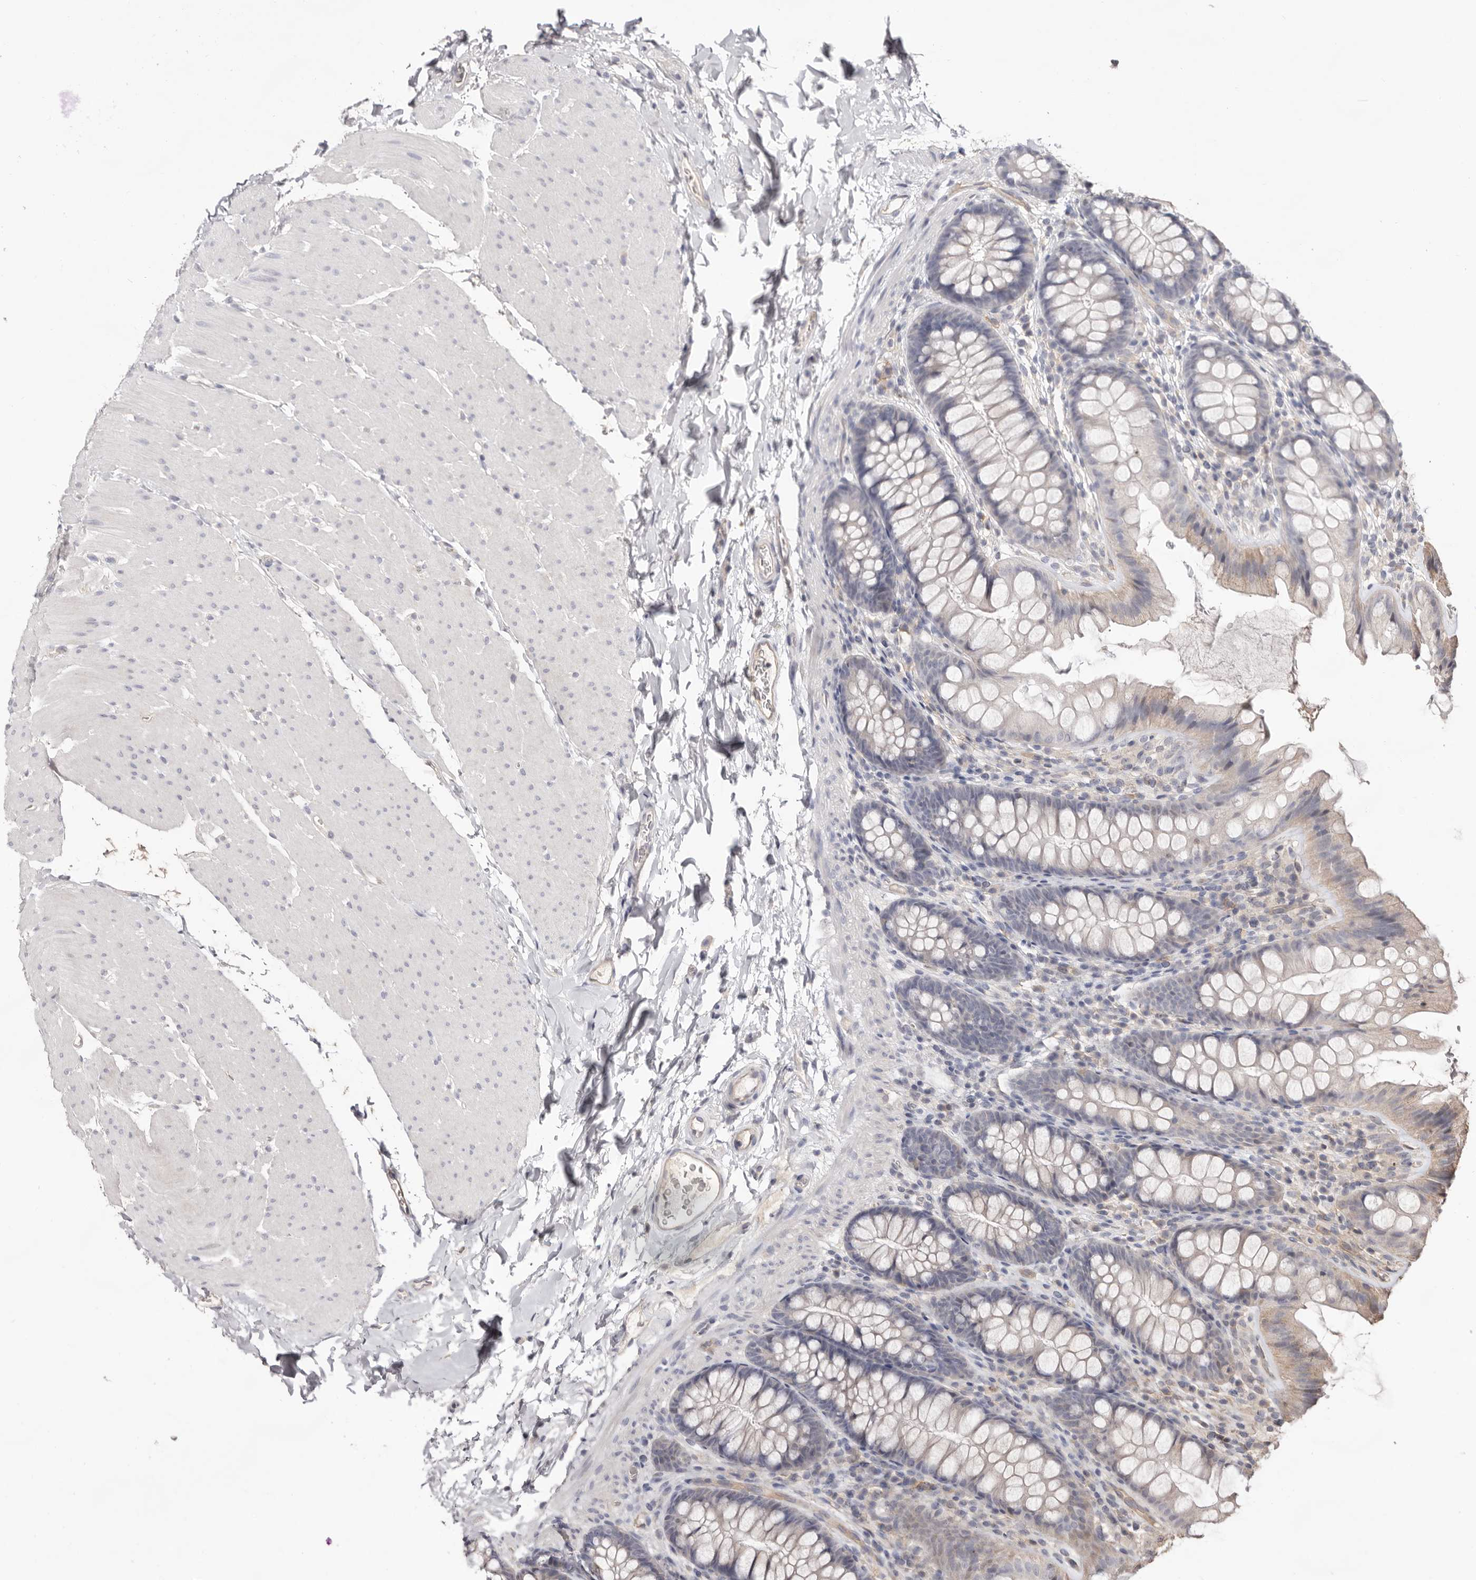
{"staining": {"intensity": "moderate", "quantity": "25%-75%", "location": "cytoplasmic/membranous"}, "tissue": "colon", "cell_type": "Endothelial cells", "image_type": "normal", "snomed": [{"axis": "morphology", "description": "Normal tissue, NOS"}, {"axis": "topography", "description": "Colon"}], "caption": "Endothelial cells exhibit medium levels of moderate cytoplasmic/membranous staining in approximately 25%-75% of cells in normal colon. Using DAB (brown) and hematoxylin (blue) stains, captured at high magnification using brightfield microscopy.", "gene": "MMACHC", "patient": {"sex": "female", "age": 62}}